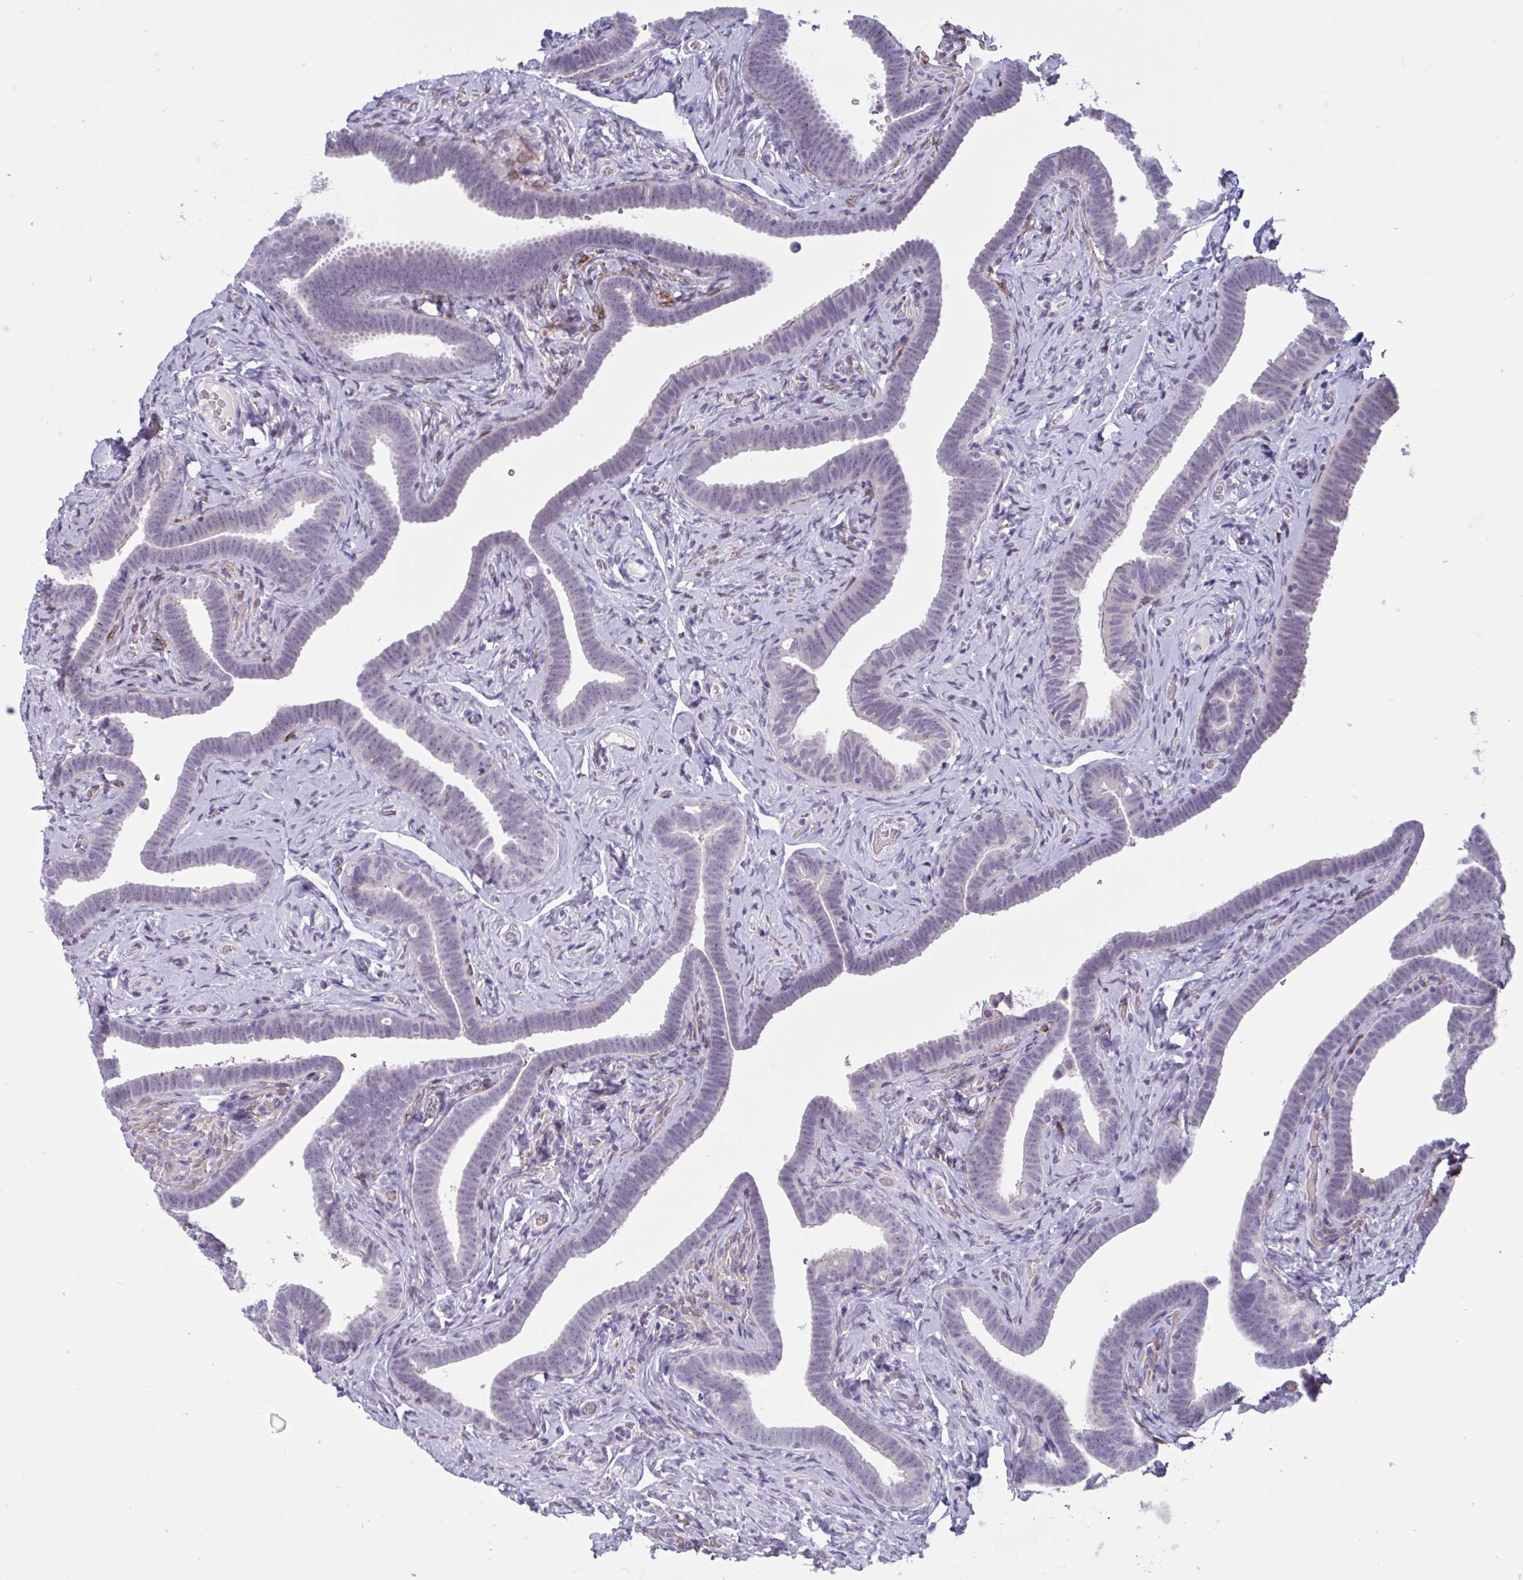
{"staining": {"intensity": "negative", "quantity": "none", "location": "none"}, "tissue": "fallopian tube", "cell_type": "Glandular cells", "image_type": "normal", "snomed": [{"axis": "morphology", "description": "Normal tissue, NOS"}, {"axis": "topography", "description": "Fallopian tube"}], "caption": "A micrograph of human fallopian tube is negative for staining in glandular cells. The staining was performed using DAB (3,3'-diaminobenzidine) to visualize the protein expression in brown, while the nuclei were stained in blue with hematoxylin (Magnification: 20x).", "gene": "HSD11B2", "patient": {"sex": "female", "age": 69}}